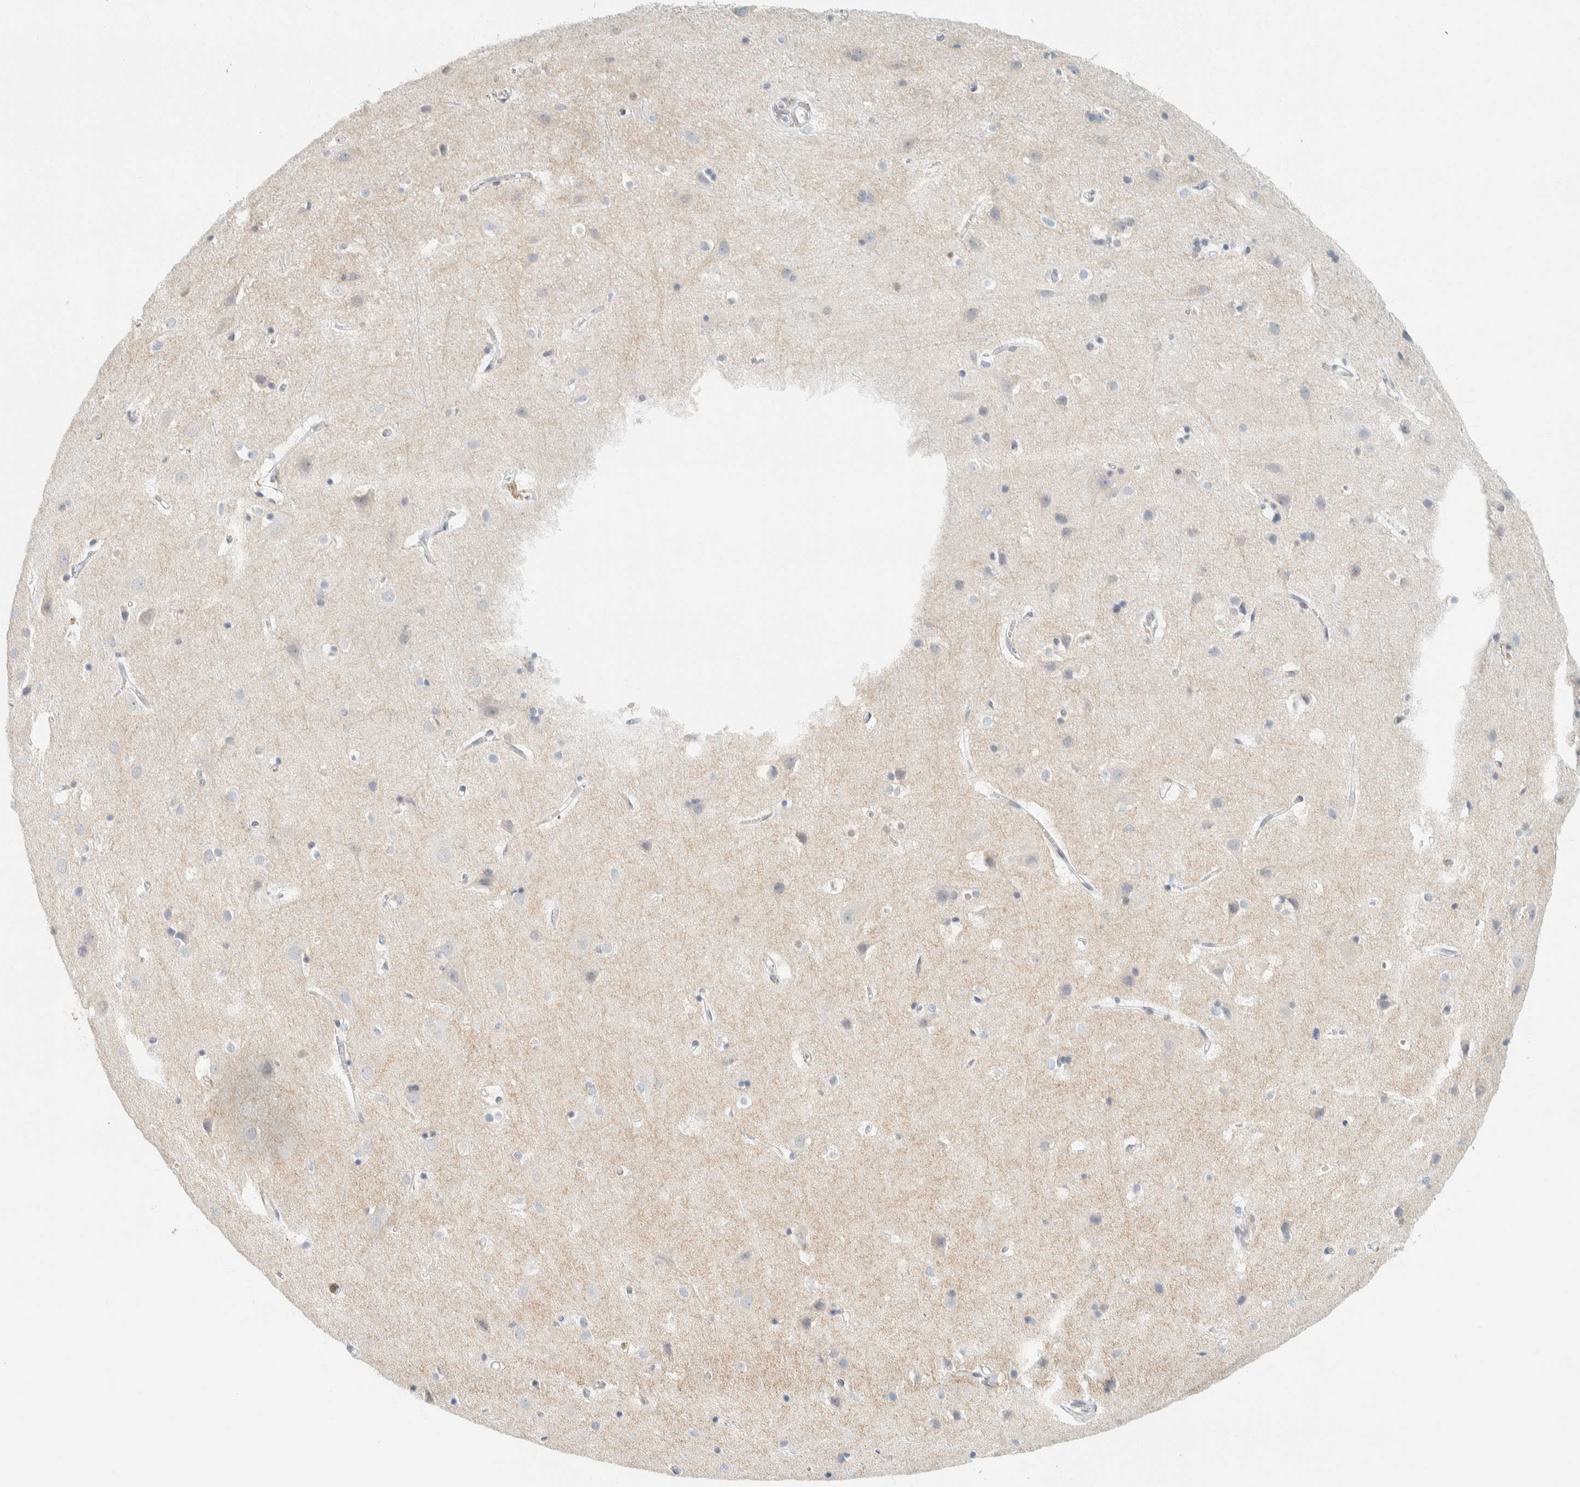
{"staining": {"intensity": "negative", "quantity": "none", "location": "none"}, "tissue": "cerebral cortex", "cell_type": "Endothelial cells", "image_type": "normal", "snomed": [{"axis": "morphology", "description": "Normal tissue, NOS"}, {"axis": "topography", "description": "Cerebral cortex"}], "caption": "IHC micrograph of benign cerebral cortex stained for a protein (brown), which exhibits no staining in endothelial cells. (Brightfield microscopy of DAB (3,3'-diaminobenzidine) immunohistochemistry at high magnification).", "gene": "C1QTNF12", "patient": {"sex": "male", "age": 54}}